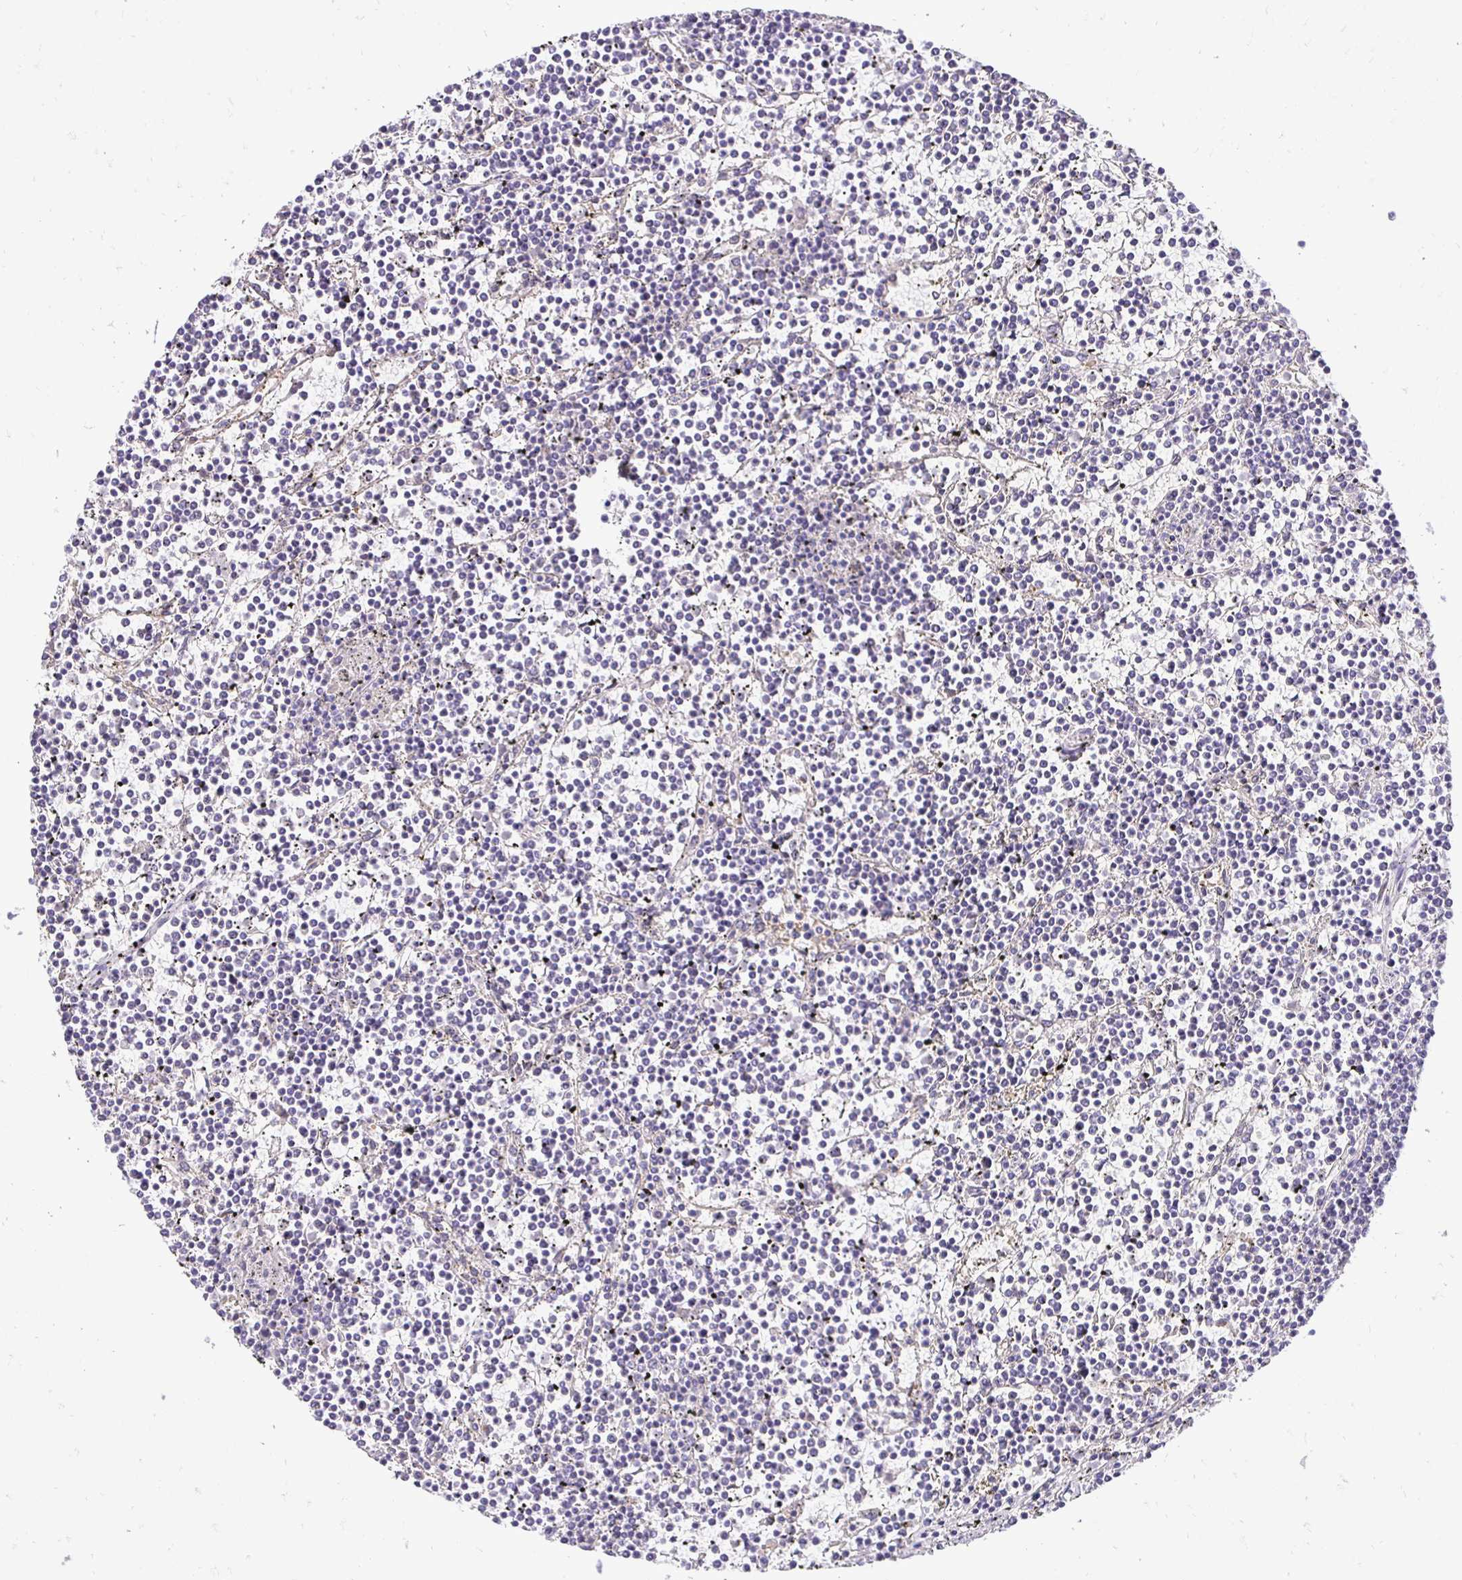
{"staining": {"intensity": "negative", "quantity": "none", "location": "none"}, "tissue": "lymphoma", "cell_type": "Tumor cells", "image_type": "cancer", "snomed": [{"axis": "morphology", "description": "Malignant lymphoma, non-Hodgkin's type, Low grade"}, {"axis": "topography", "description": "Spleen"}], "caption": "The immunohistochemistry histopathology image has no significant positivity in tumor cells of lymphoma tissue. Brightfield microscopy of immunohistochemistry stained with DAB (3,3'-diaminobenzidine) (brown) and hematoxylin (blue), captured at high magnification.", "gene": "SLC9A1", "patient": {"sex": "female", "age": 19}}